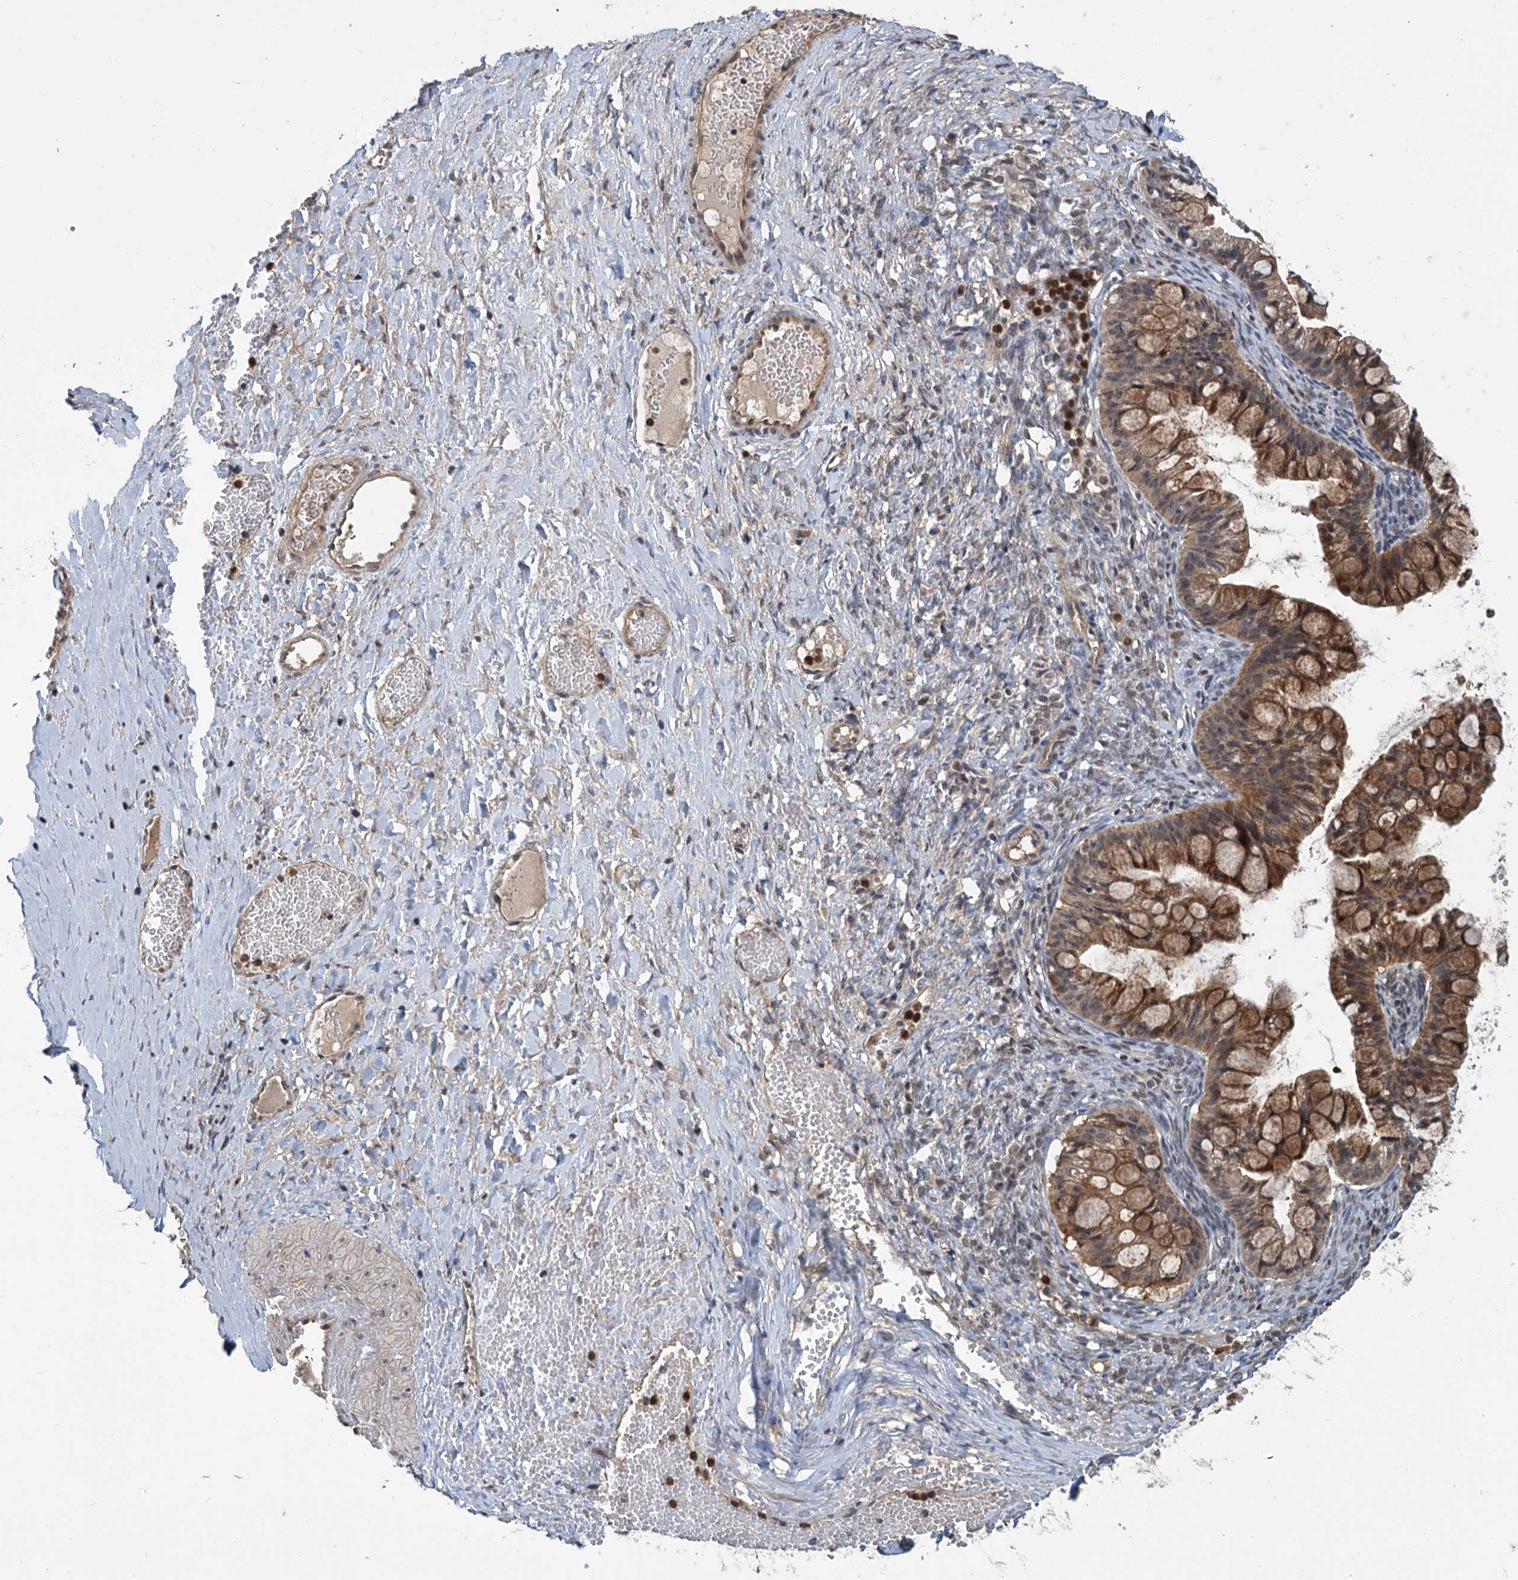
{"staining": {"intensity": "moderate", "quantity": ">75%", "location": "cytoplasmic/membranous"}, "tissue": "ovarian cancer", "cell_type": "Tumor cells", "image_type": "cancer", "snomed": [{"axis": "morphology", "description": "Cystadenocarcinoma, mucinous, NOS"}, {"axis": "topography", "description": "Ovary"}], "caption": "The image reveals immunohistochemical staining of mucinous cystadenocarcinoma (ovarian). There is moderate cytoplasmic/membranous staining is appreciated in about >75% of tumor cells. The staining was performed using DAB (3,3'-diaminobenzidine) to visualize the protein expression in brown, while the nuclei were stained in blue with hematoxylin (Magnification: 20x).", "gene": "KANSL2", "patient": {"sex": "female", "age": 73}}